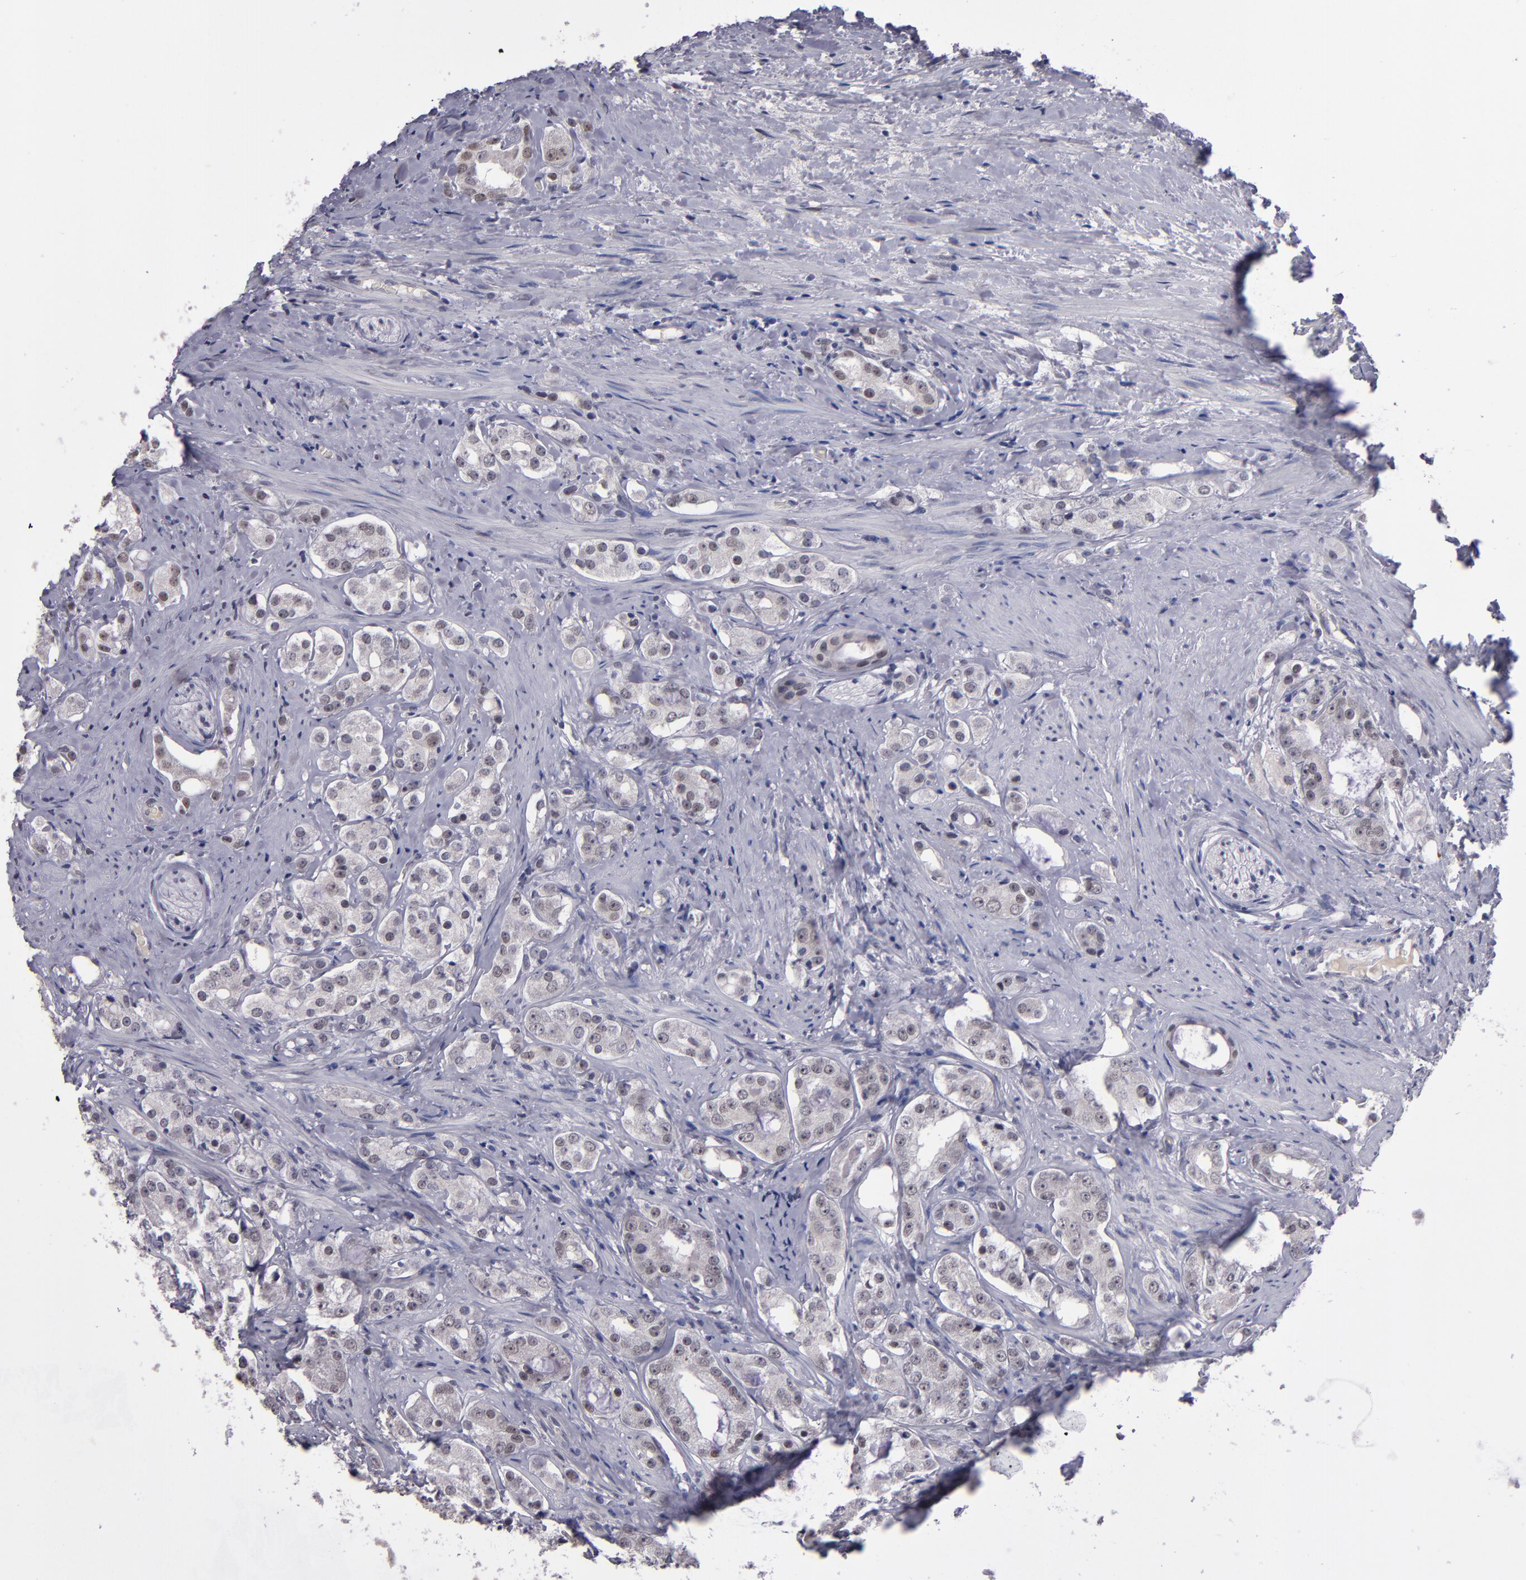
{"staining": {"intensity": "weak", "quantity": "<25%", "location": "cytoplasmic/membranous,nuclear"}, "tissue": "prostate cancer", "cell_type": "Tumor cells", "image_type": "cancer", "snomed": [{"axis": "morphology", "description": "Adenocarcinoma, High grade"}, {"axis": "topography", "description": "Prostate"}], "caption": "The immunohistochemistry micrograph has no significant staining in tumor cells of prostate high-grade adenocarcinoma tissue.", "gene": "OTUB2", "patient": {"sex": "male", "age": 68}}